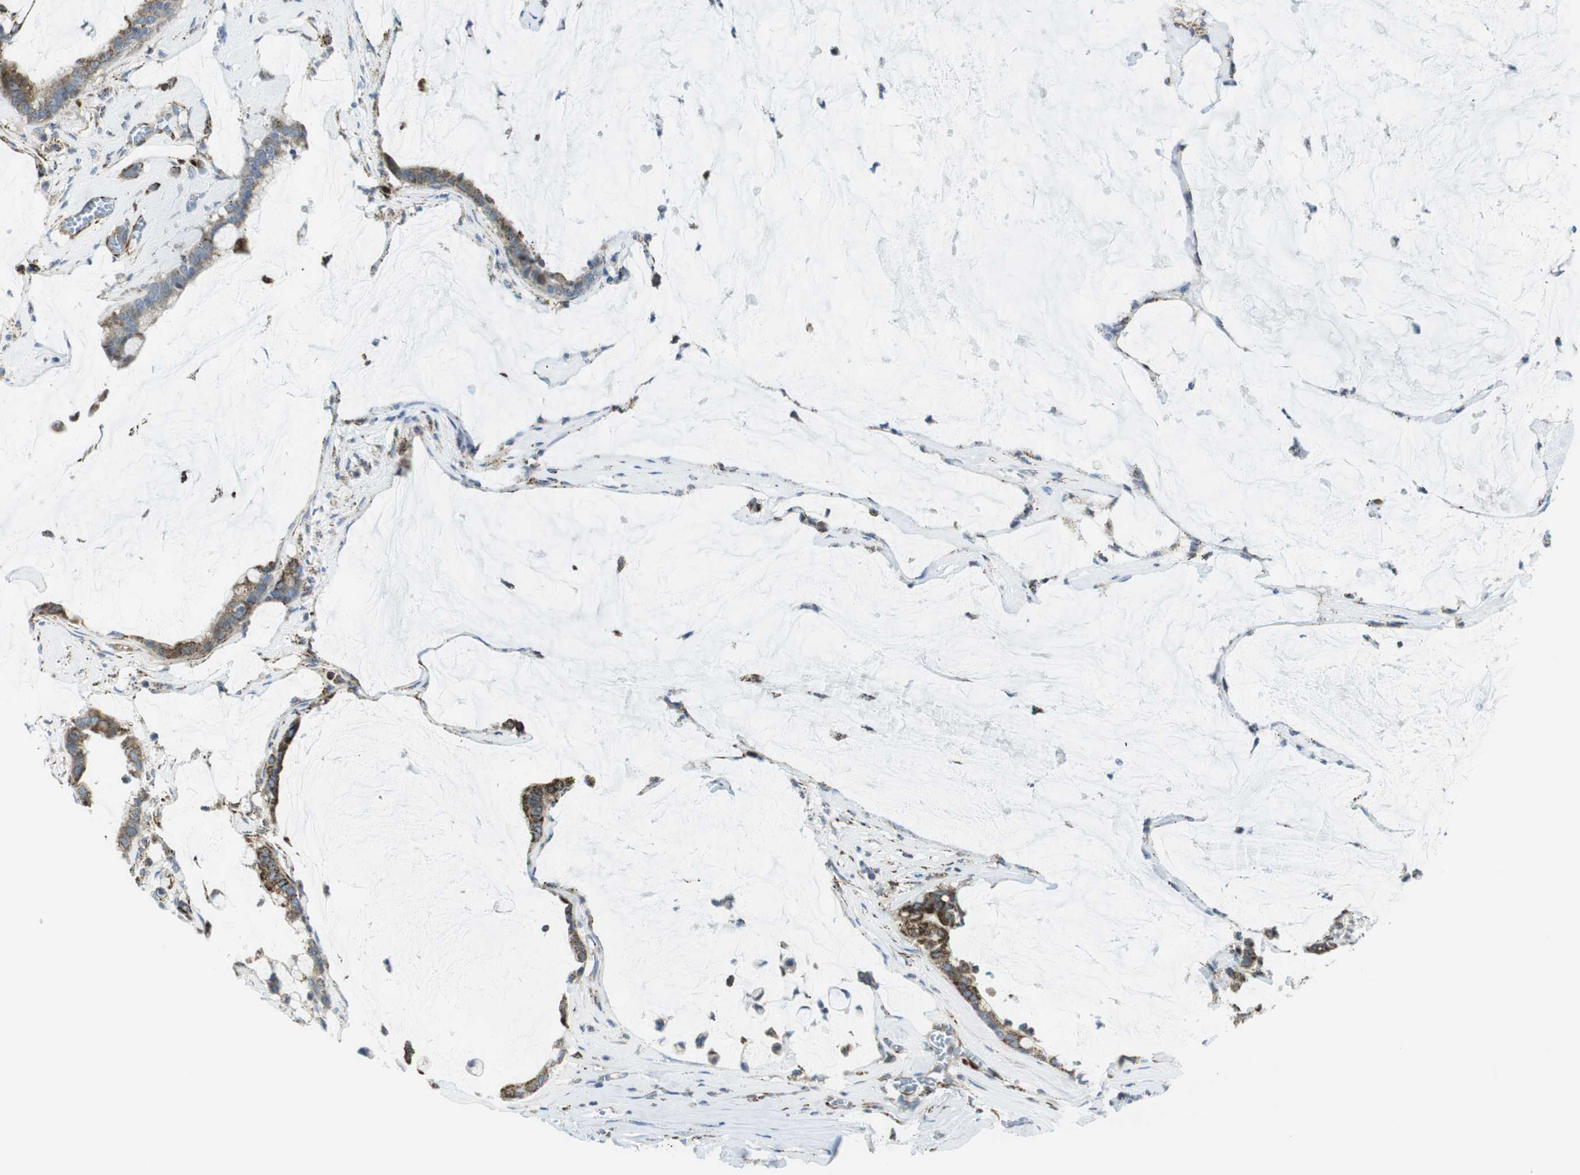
{"staining": {"intensity": "weak", "quantity": "25%-75%", "location": "cytoplasmic/membranous,nuclear"}, "tissue": "pancreatic cancer", "cell_type": "Tumor cells", "image_type": "cancer", "snomed": [{"axis": "morphology", "description": "Adenocarcinoma, NOS"}, {"axis": "topography", "description": "Pancreas"}], "caption": "Weak cytoplasmic/membranous and nuclear protein positivity is seen in about 25%-75% of tumor cells in pancreatic cancer.", "gene": "KCNE3", "patient": {"sex": "male", "age": 41}}